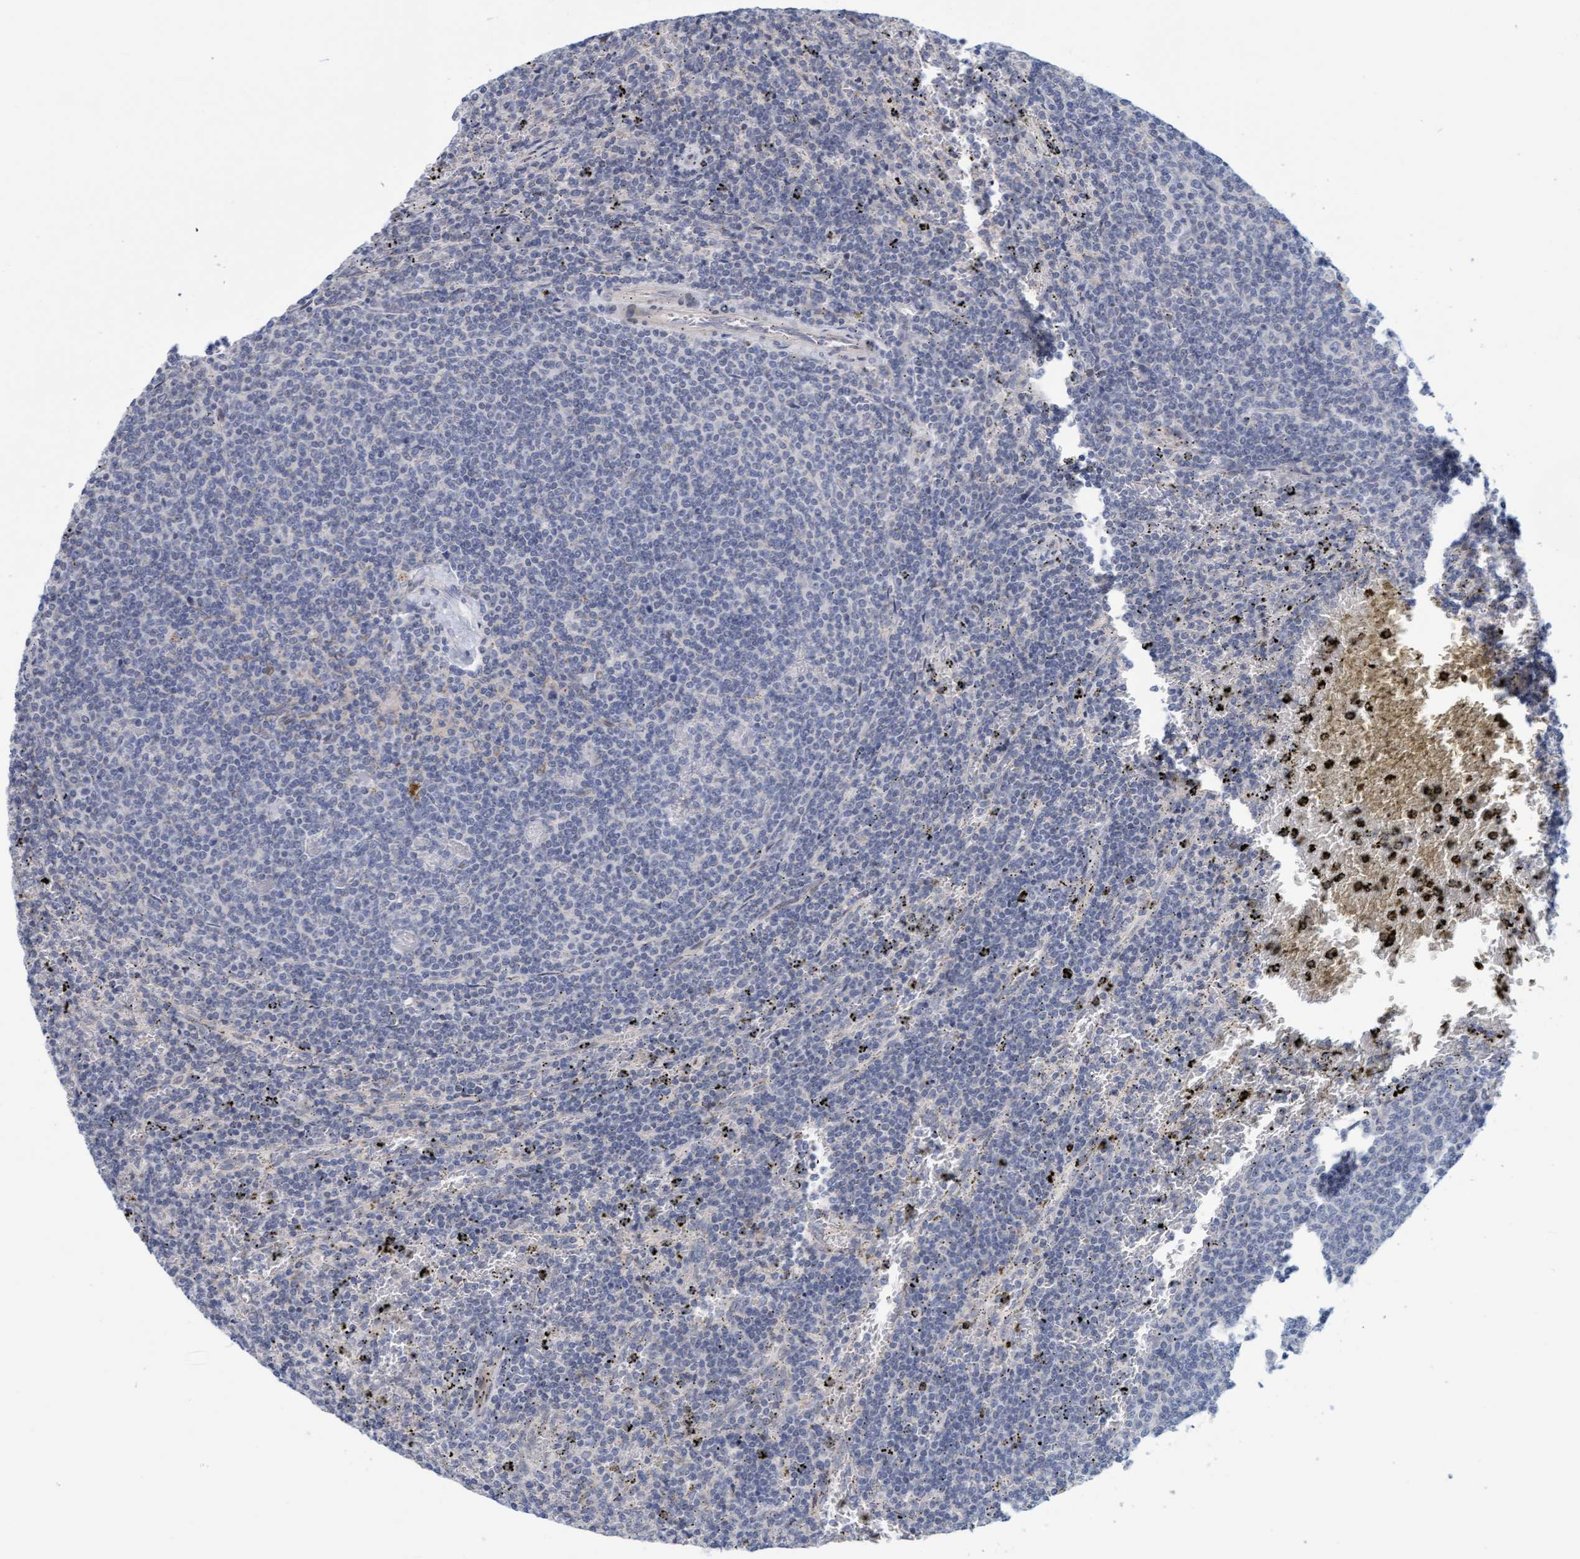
{"staining": {"intensity": "negative", "quantity": "none", "location": "none"}, "tissue": "lymphoma", "cell_type": "Tumor cells", "image_type": "cancer", "snomed": [{"axis": "morphology", "description": "Malignant lymphoma, non-Hodgkin's type, Low grade"}, {"axis": "topography", "description": "Spleen"}], "caption": "This is a micrograph of immunohistochemistry (IHC) staining of lymphoma, which shows no staining in tumor cells.", "gene": "ZC3H3", "patient": {"sex": "female", "age": 50}}